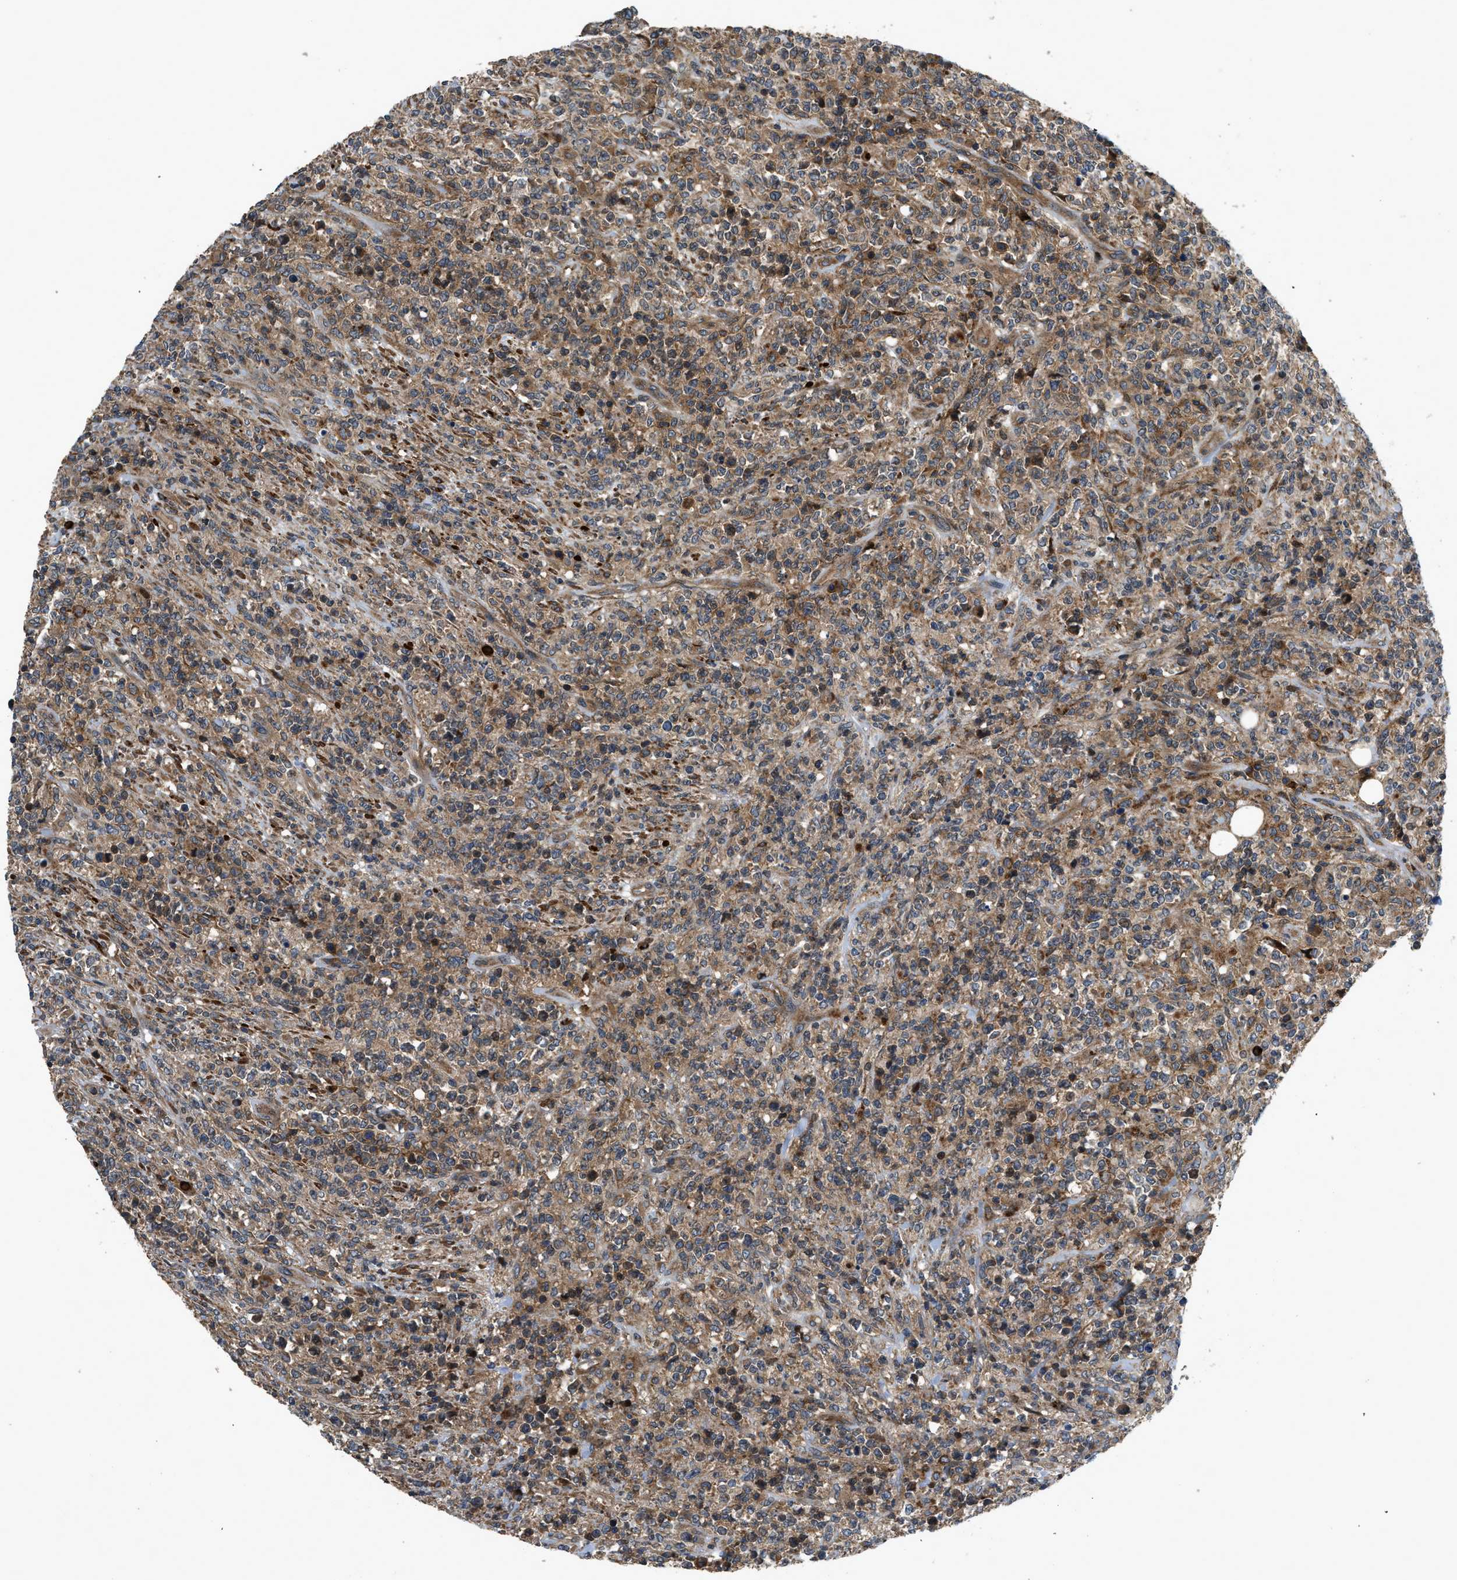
{"staining": {"intensity": "weak", "quantity": ">75%", "location": "cytoplasmic/membranous"}, "tissue": "lymphoma", "cell_type": "Tumor cells", "image_type": "cancer", "snomed": [{"axis": "morphology", "description": "Malignant lymphoma, non-Hodgkin's type, High grade"}, {"axis": "topography", "description": "Soft tissue"}], "caption": "Immunohistochemical staining of human malignant lymphoma, non-Hodgkin's type (high-grade) demonstrates low levels of weak cytoplasmic/membranous protein expression in about >75% of tumor cells.", "gene": "CNNM3", "patient": {"sex": "male", "age": 18}}